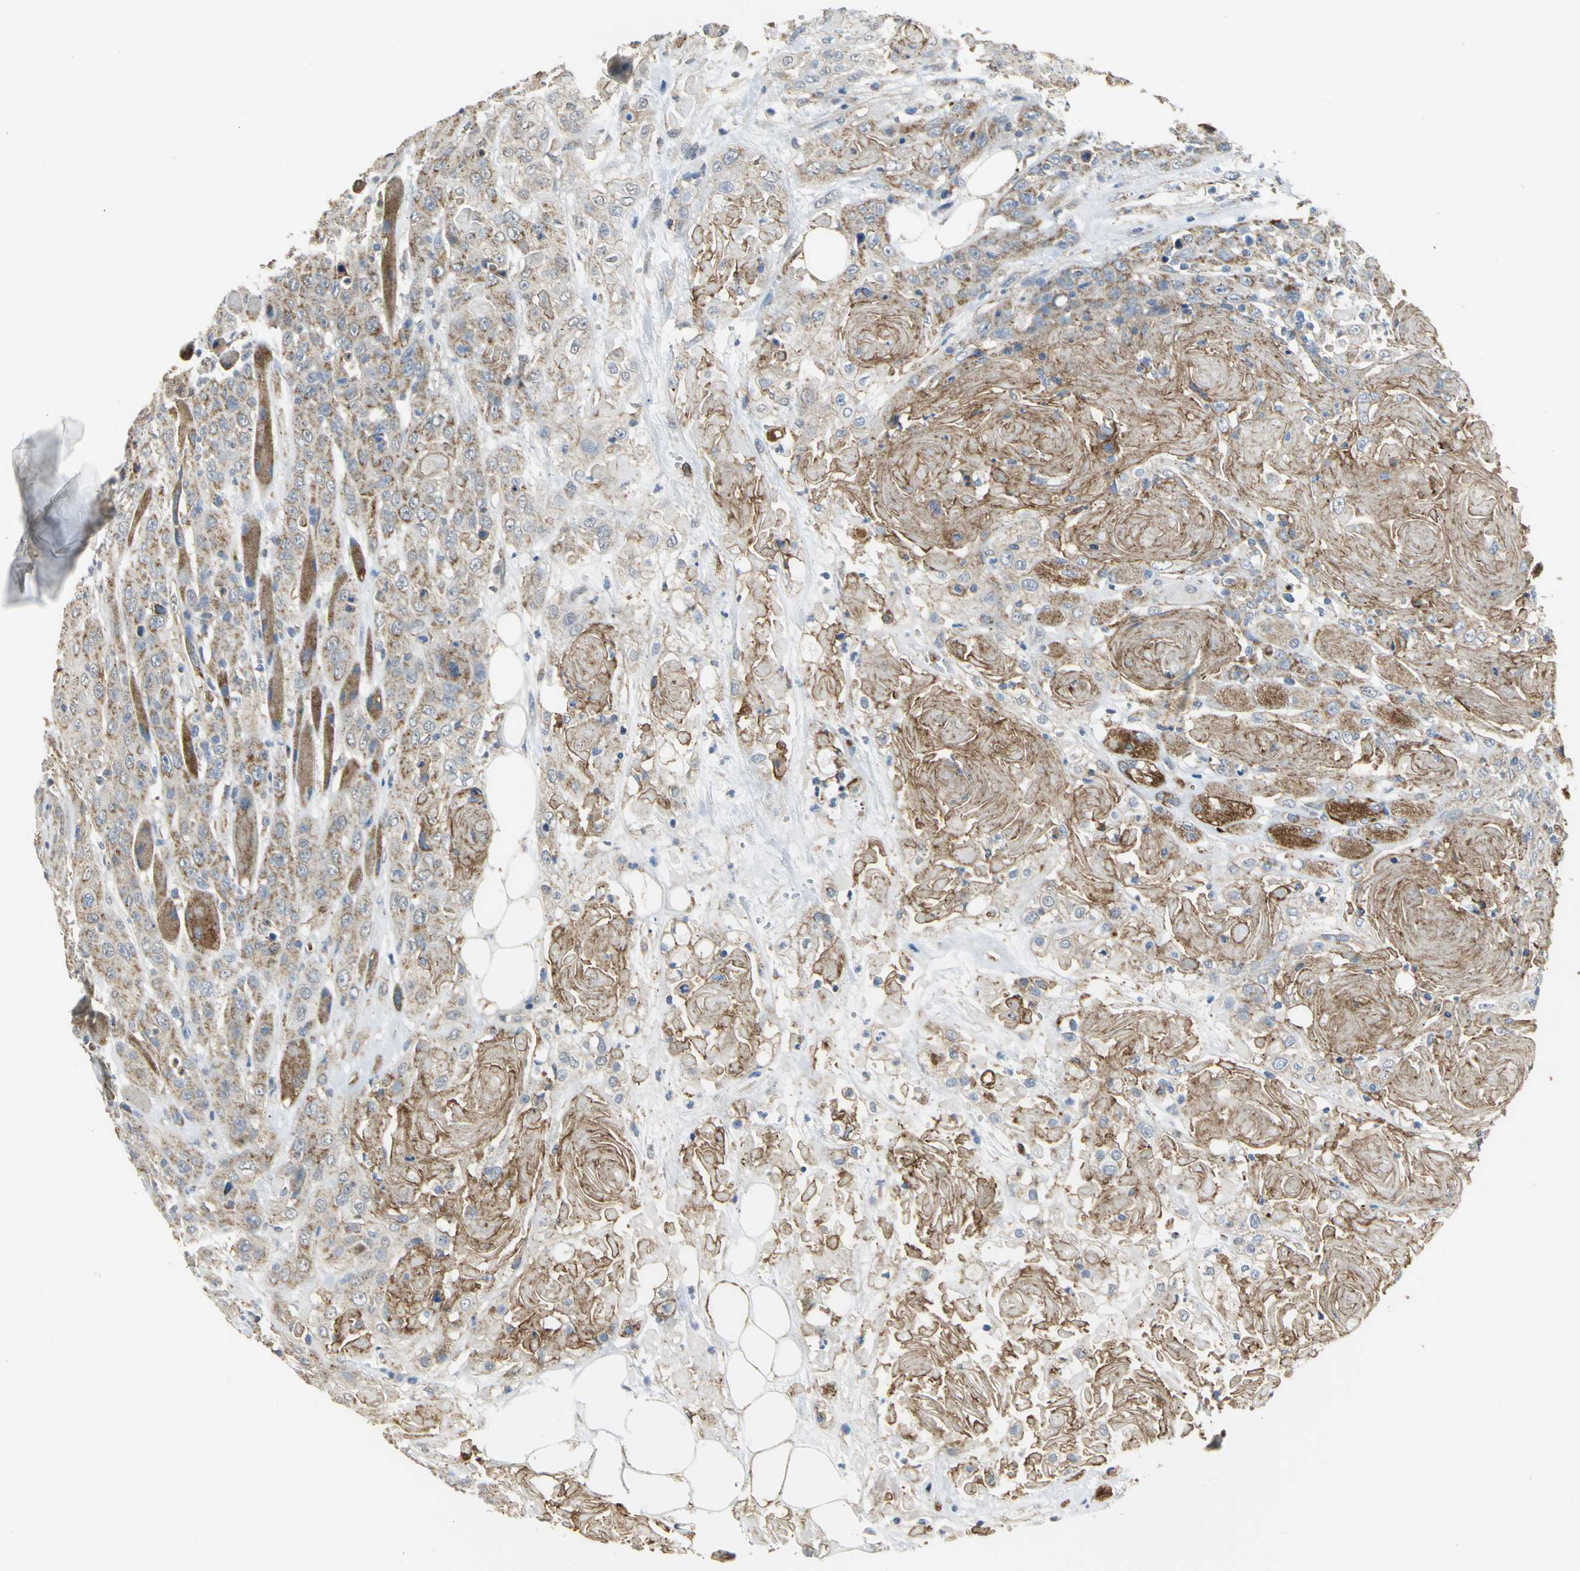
{"staining": {"intensity": "moderate", "quantity": "25%-75%", "location": "cytoplasmic/membranous"}, "tissue": "head and neck cancer", "cell_type": "Tumor cells", "image_type": "cancer", "snomed": [{"axis": "morphology", "description": "Squamous cell carcinoma, NOS"}, {"axis": "topography", "description": "Head-Neck"}], "caption": "Protein expression analysis of human head and neck cancer (squamous cell carcinoma) reveals moderate cytoplasmic/membranous expression in approximately 25%-75% of tumor cells.", "gene": "NDUFB5", "patient": {"sex": "female", "age": 84}}